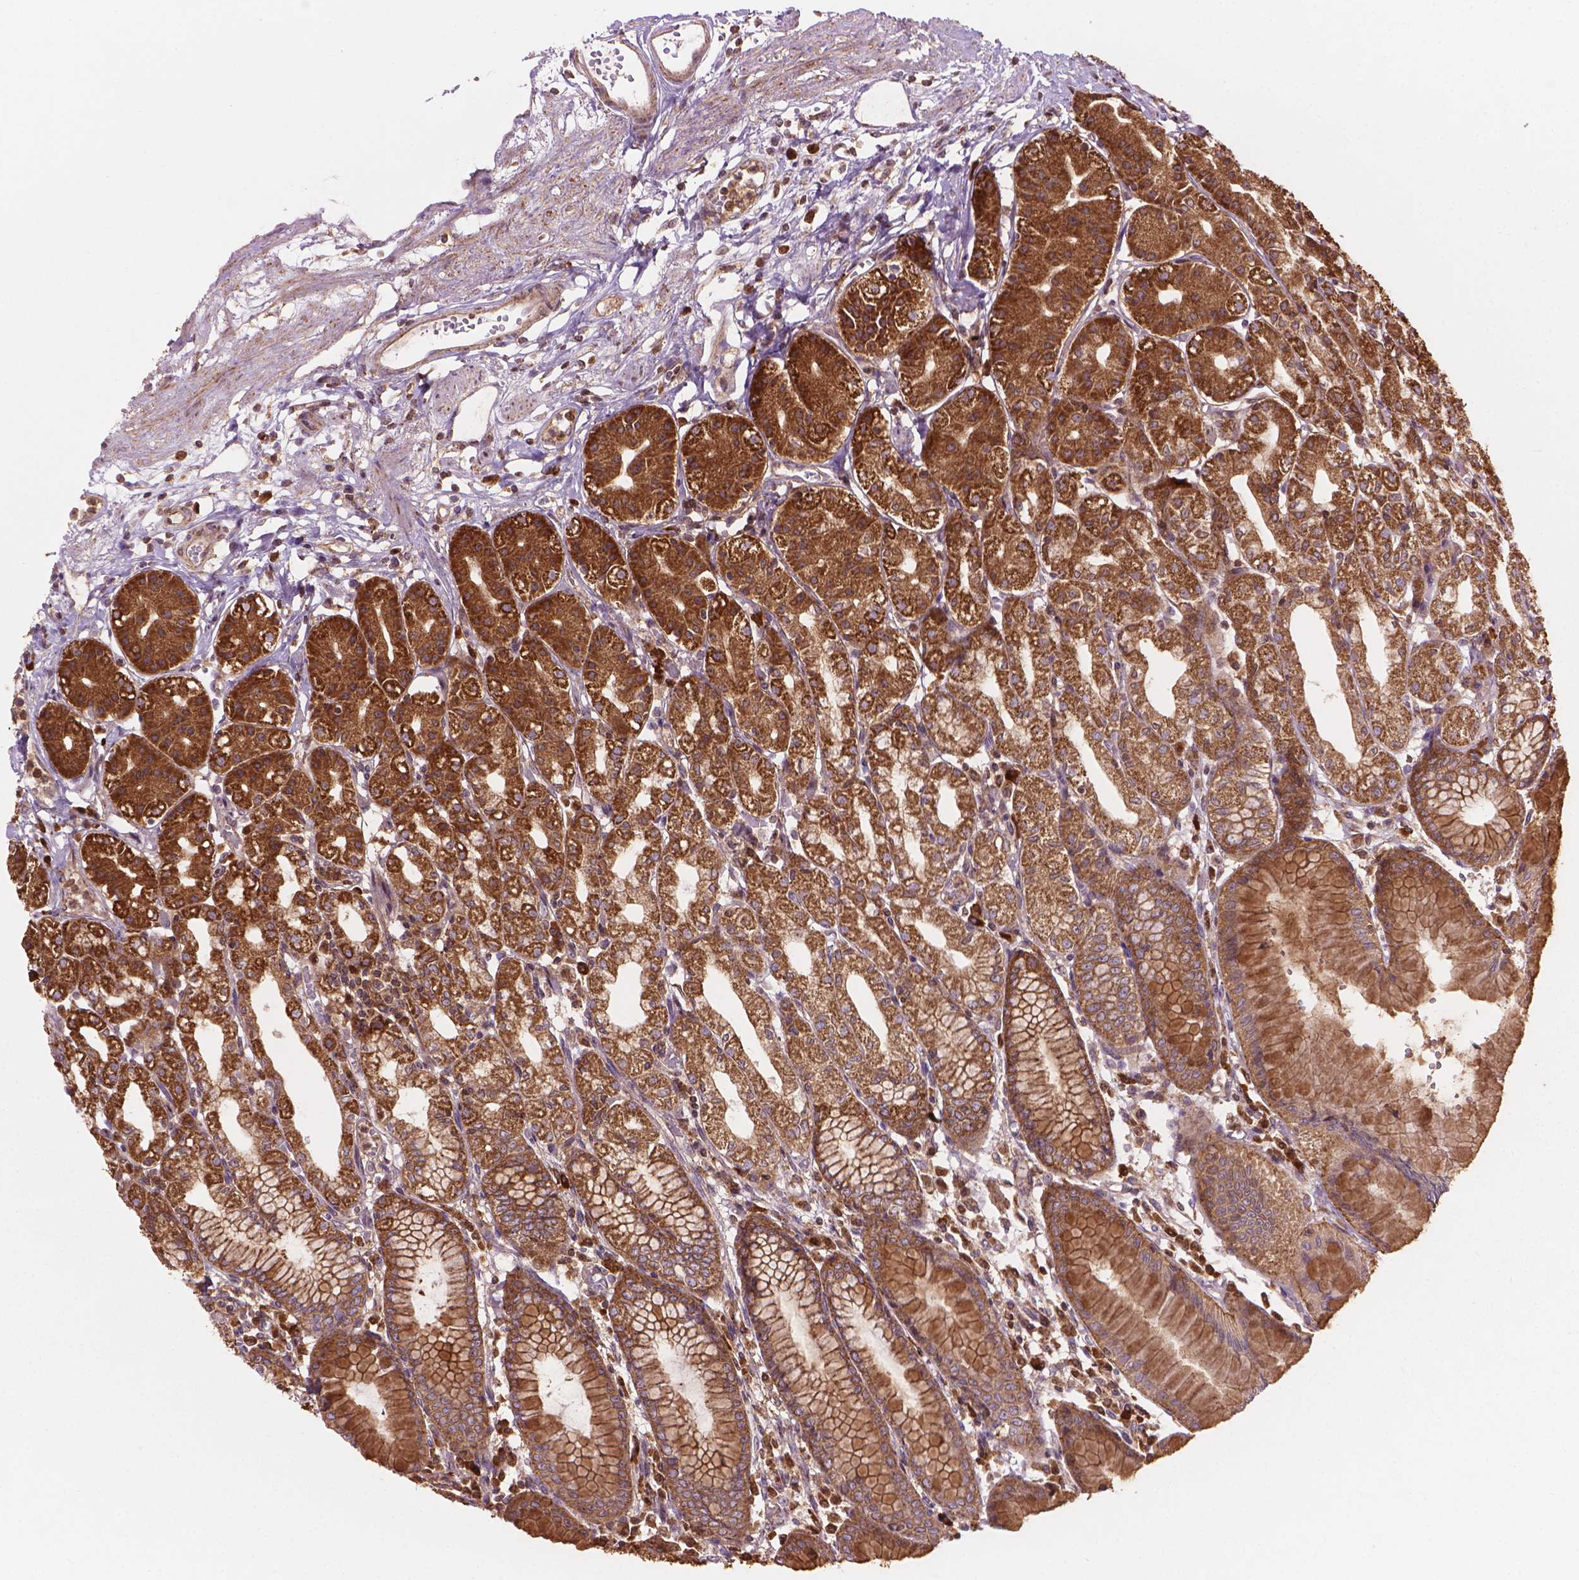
{"staining": {"intensity": "moderate", "quantity": ">75%", "location": "cytoplasmic/membranous"}, "tissue": "stomach", "cell_type": "Glandular cells", "image_type": "normal", "snomed": [{"axis": "morphology", "description": "Normal tissue, NOS"}, {"axis": "topography", "description": "Skeletal muscle"}, {"axis": "topography", "description": "Stomach"}], "caption": "Immunohistochemical staining of benign stomach reveals moderate cytoplasmic/membranous protein expression in about >75% of glandular cells. Nuclei are stained in blue.", "gene": "VARS2", "patient": {"sex": "female", "age": 57}}